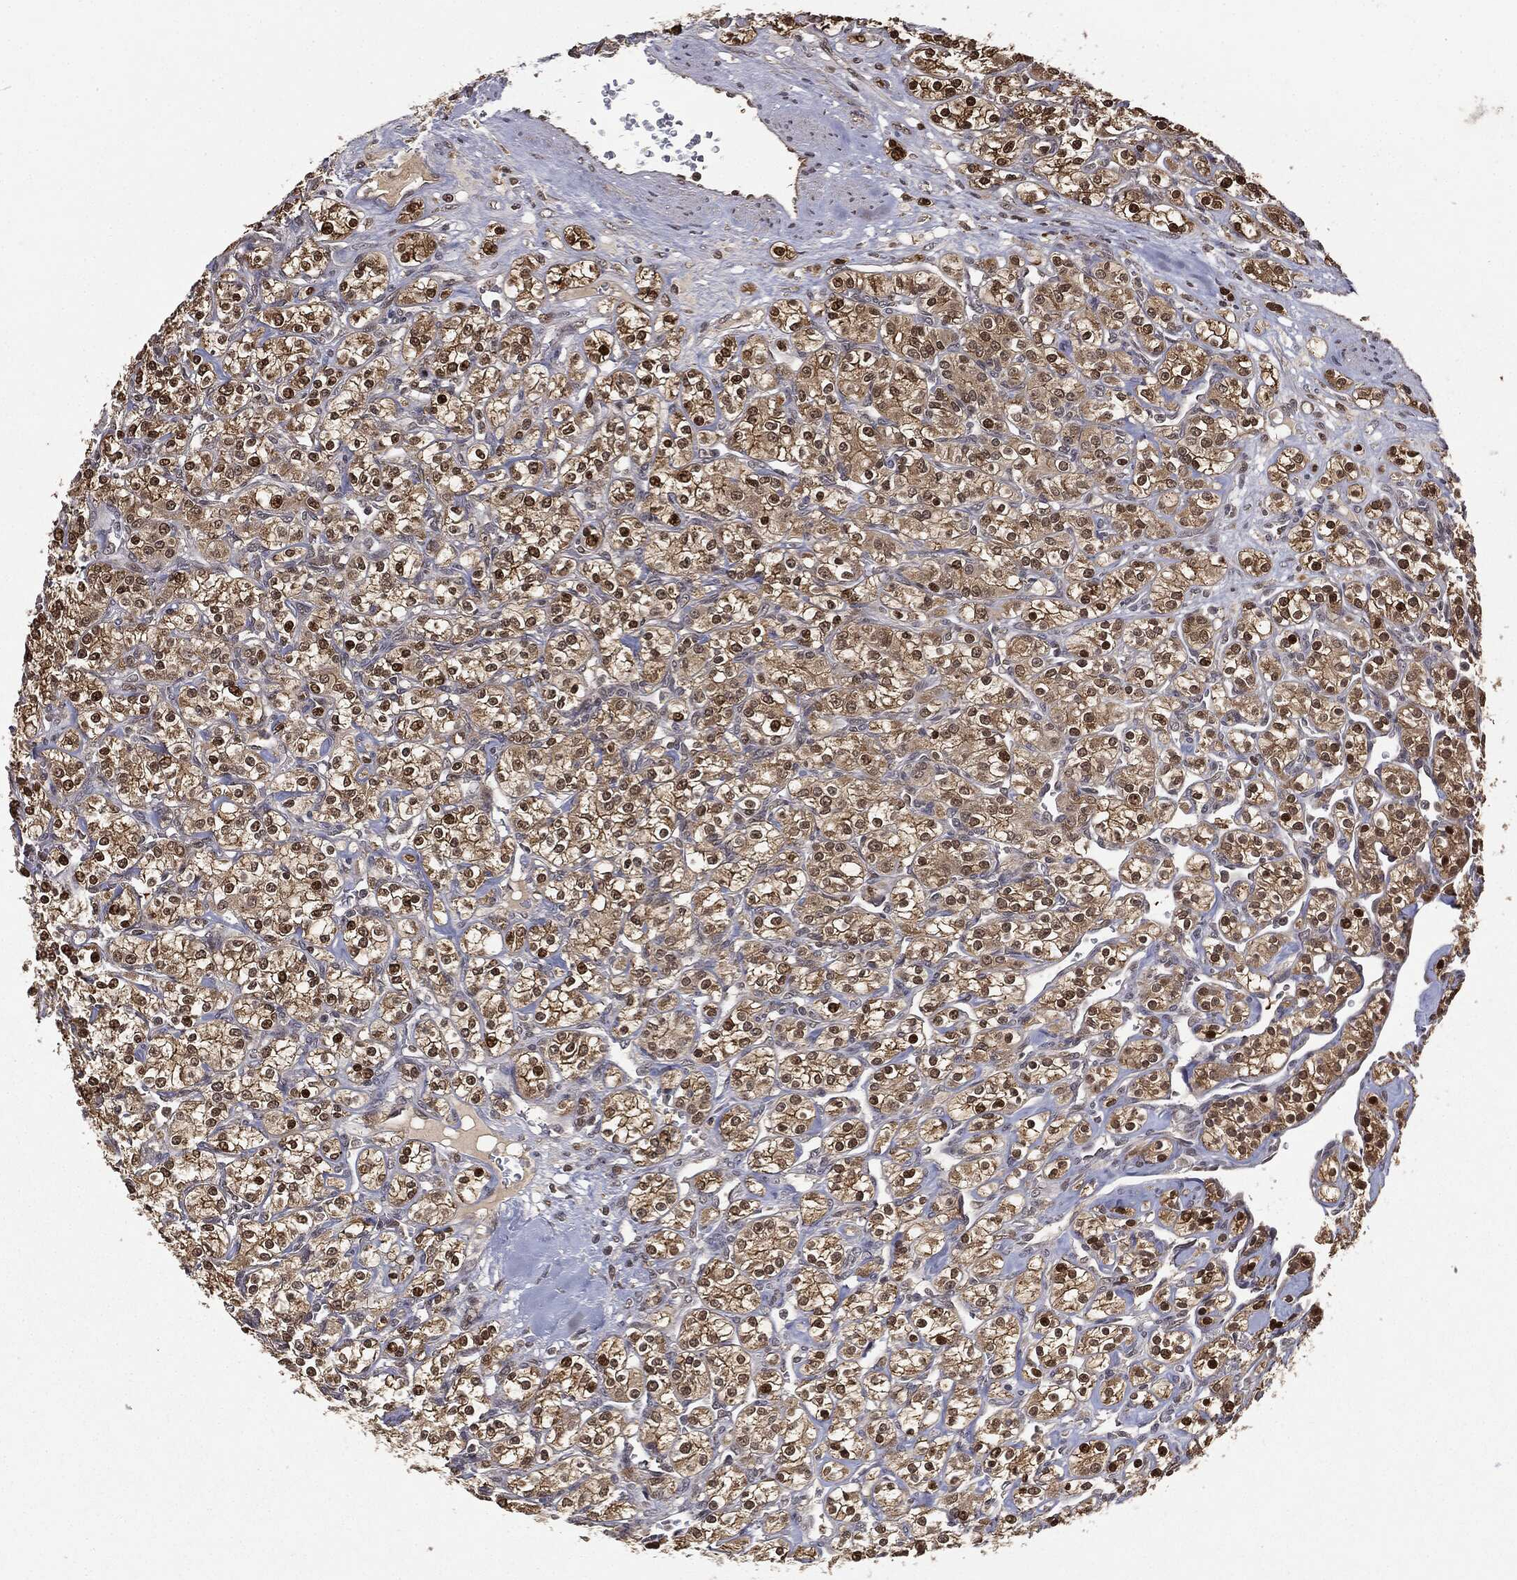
{"staining": {"intensity": "strong", "quantity": ">75%", "location": "cytoplasmic/membranous,nuclear"}, "tissue": "renal cancer", "cell_type": "Tumor cells", "image_type": "cancer", "snomed": [{"axis": "morphology", "description": "Adenocarcinoma, NOS"}, {"axis": "topography", "description": "Kidney"}], "caption": "Renal cancer (adenocarcinoma) was stained to show a protein in brown. There is high levels of strong cytoplasmic/membranous and nuclear positivity in about >75% of tumor cells. The protein of interest is stained brown, and the nuclei are stained in blue (DAB (3,3'-diaminobenzidine) IHC with brightfield microscopy, high magnification).", "gene": "ZNHIT6", "patient": {"sex": "male", "age": 77}}